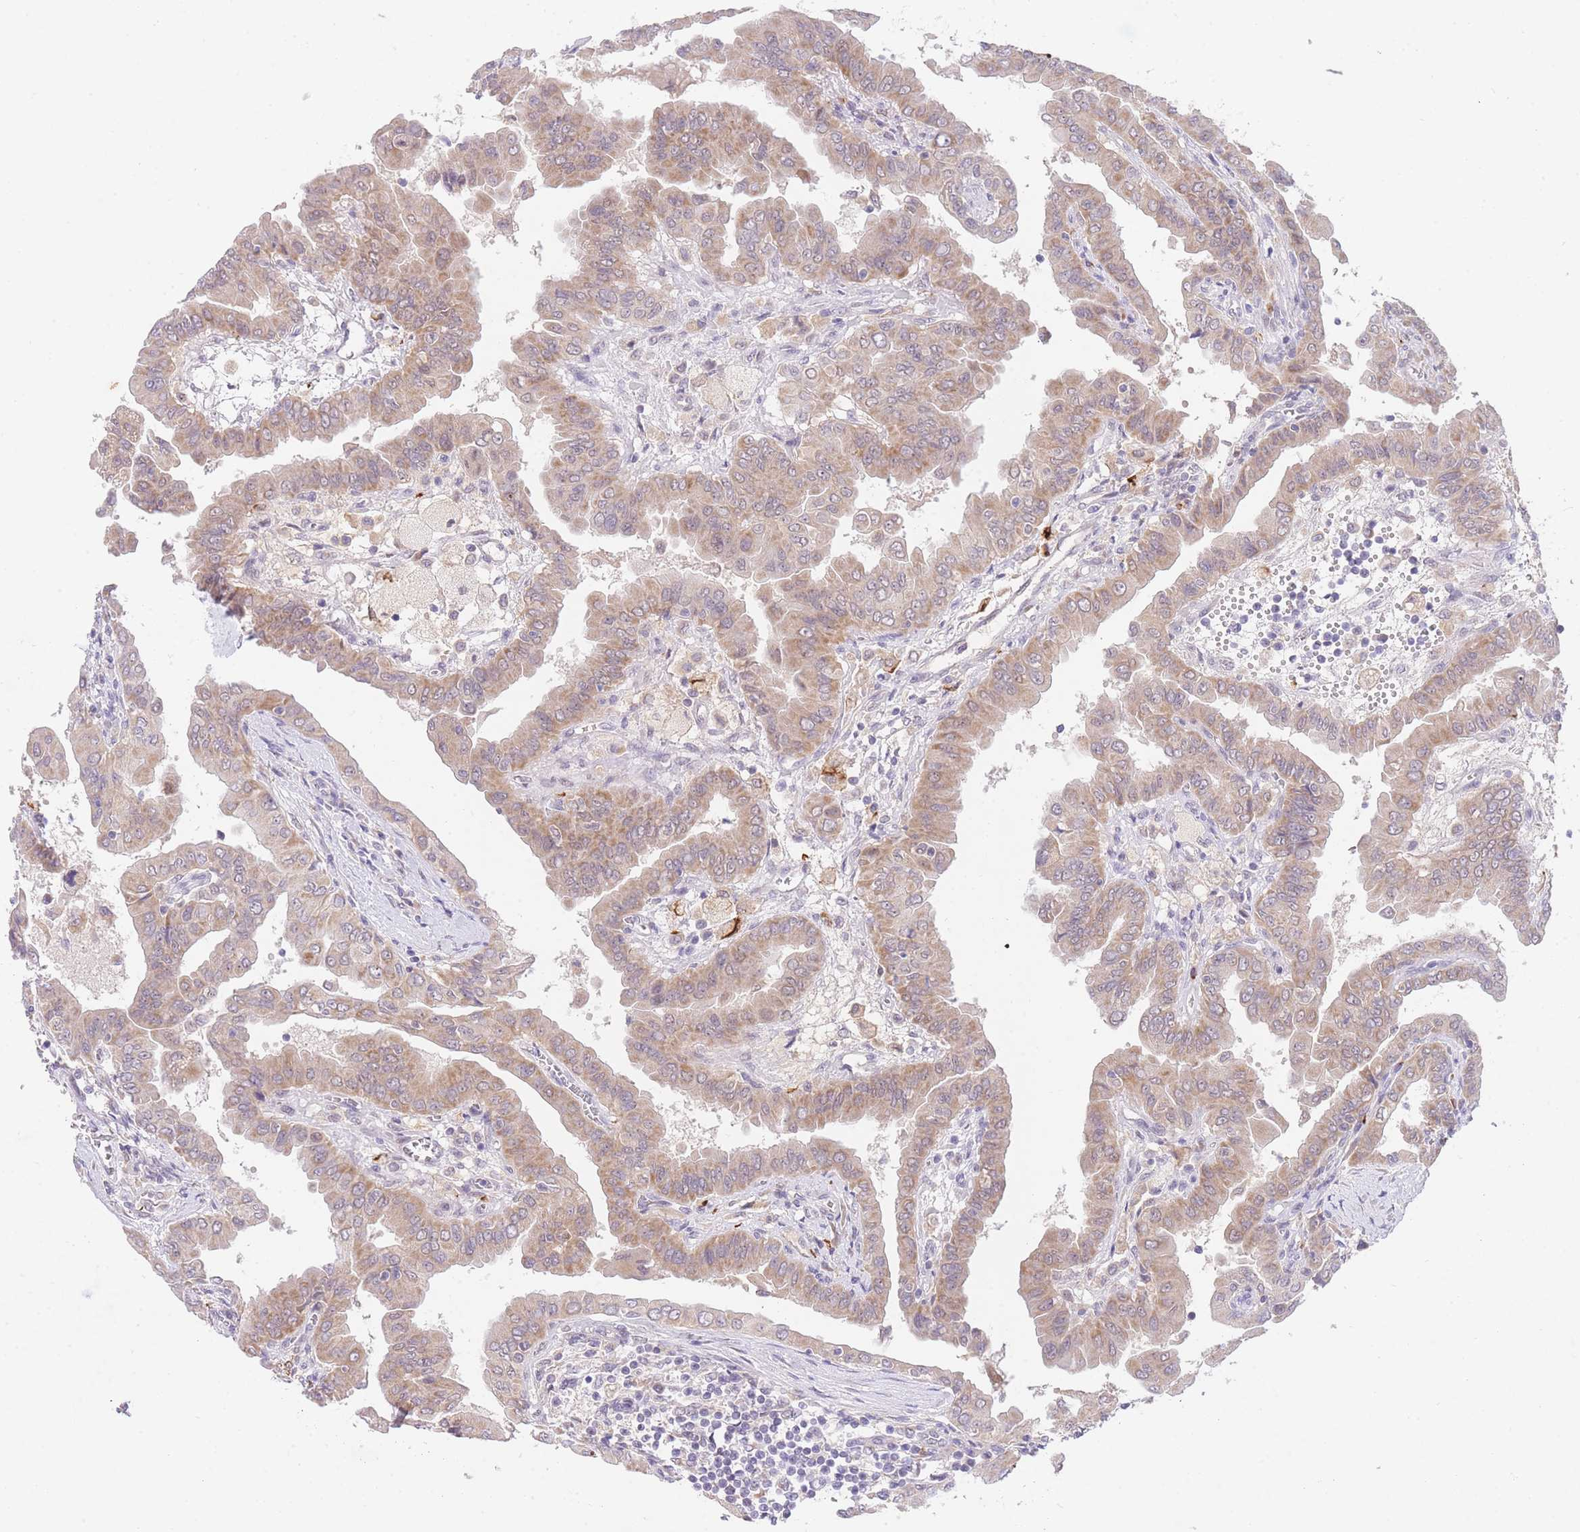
{"staining": {"intensity": "weak", "quantity": ">75%", "location": "cytoplasmic/membranous"}, "tissue": "thyroid cancer", "cell_type": "Tumor cells", "image_type": "cancer", "snomed": [{"axis": "morphology", "description": "Papillary adenocarcinoma, NOS"}, {"axis": "topography", "description": "Thyroid gland"}], "caption": "Tumor cells demonstrate low levels of weak cytoplasmic/membranous staining in about >75% of cells in human thyroid cancer (papillary adenocarcinoma).", "gene": "SLC25A33", "patient": {"sex": "male", "age": 33}}